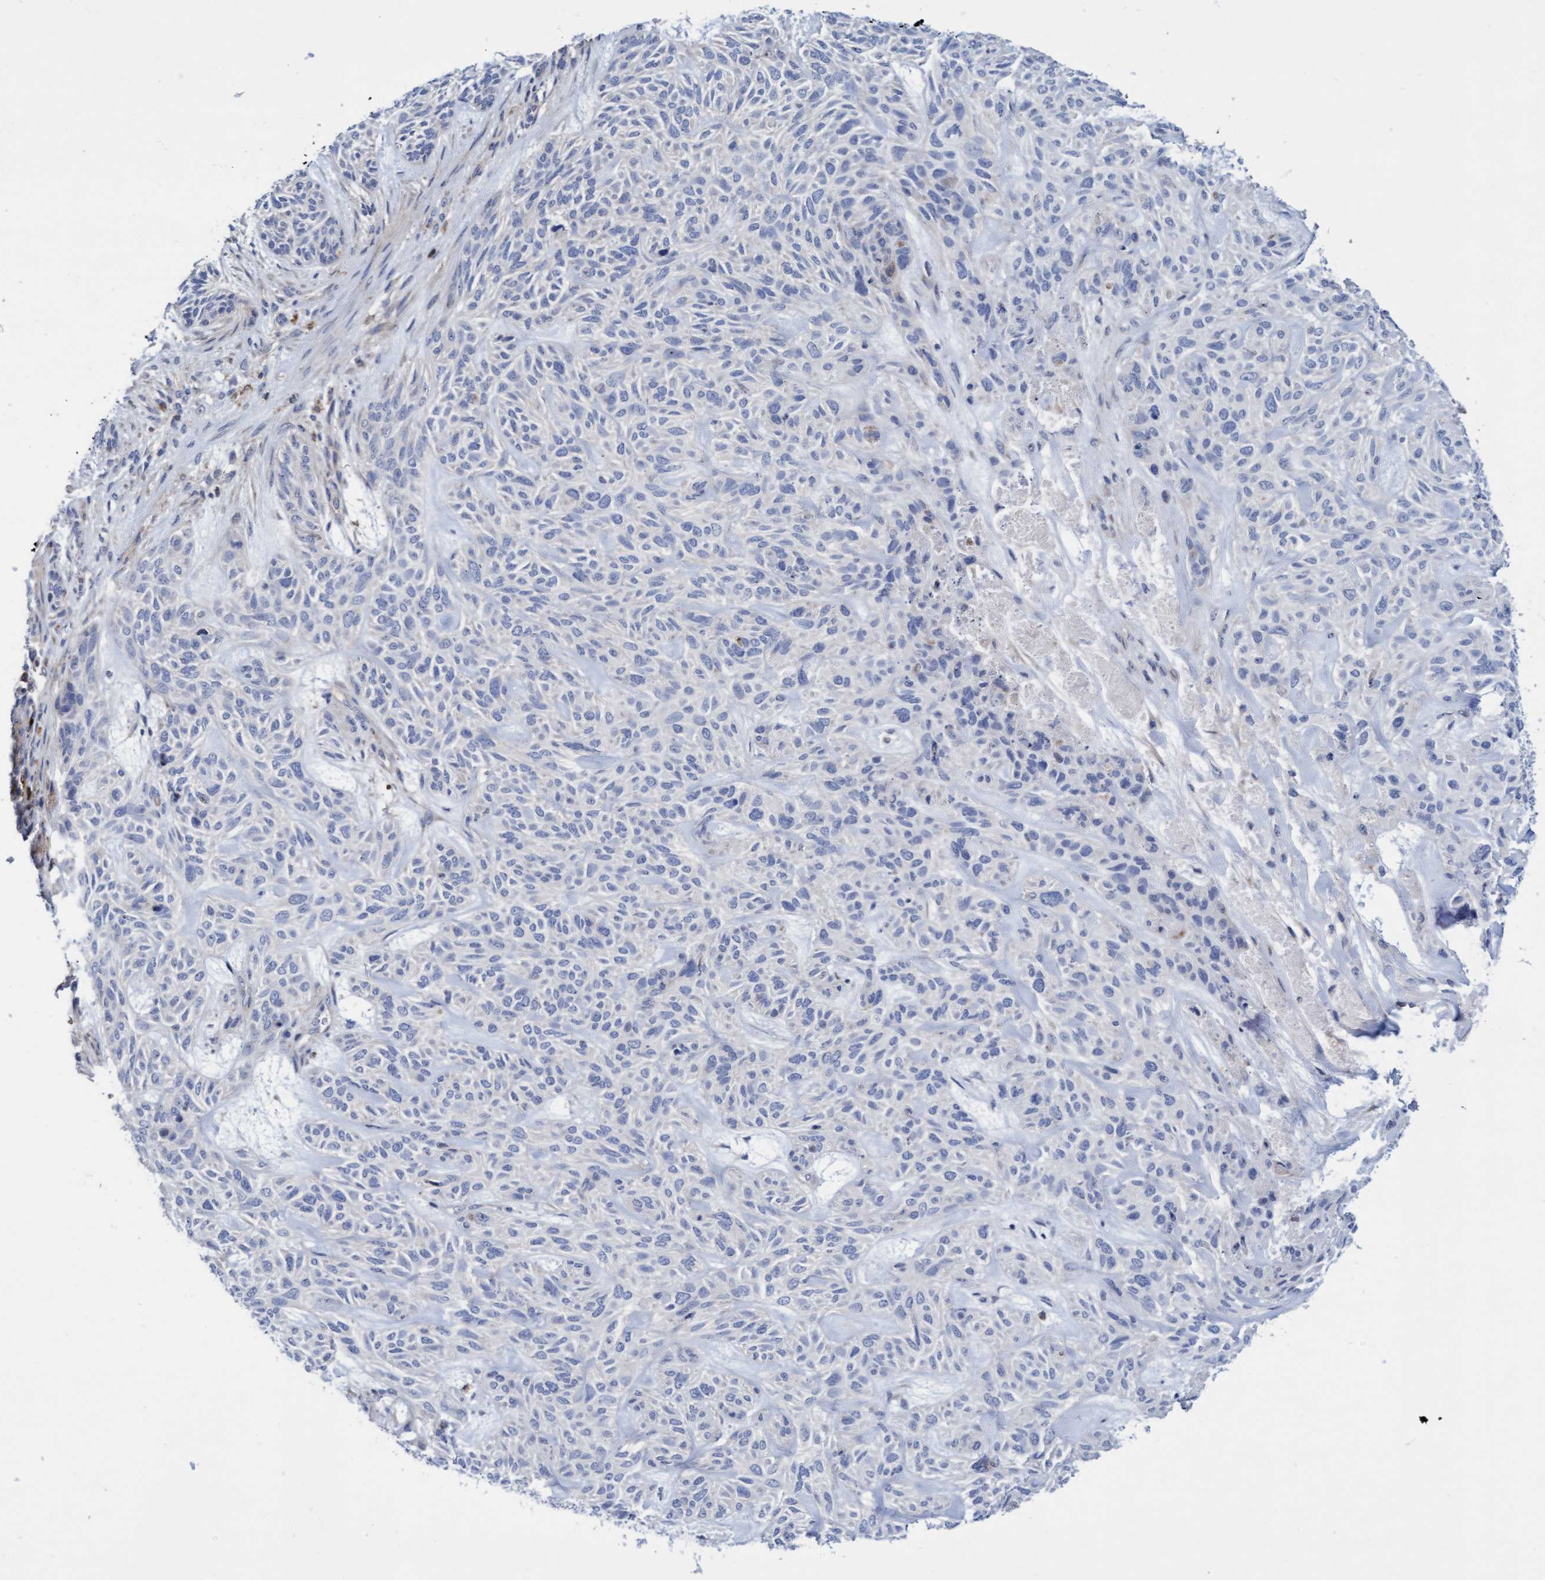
{"staining": {"intensity": "negative", "quantity": "none", "location": "none"}, "tissue": "skin cancer", "cell_type": "Tumor cells", "image_type": "cancer", "snomed": [{"axis": "morphology", "description": "Basal cell carcinoma"}, {"axis": "topography", "description": "Skin"}], "caption": "Tumor cells show no significant expression in basal cell carcinoma (skin). (Brightfield microscopy of DAB (3,3'-diaminobenzidine) IHC at high magnification).", "gene": "FNBP1", "patient": {"sex": "male", "age": 55}}